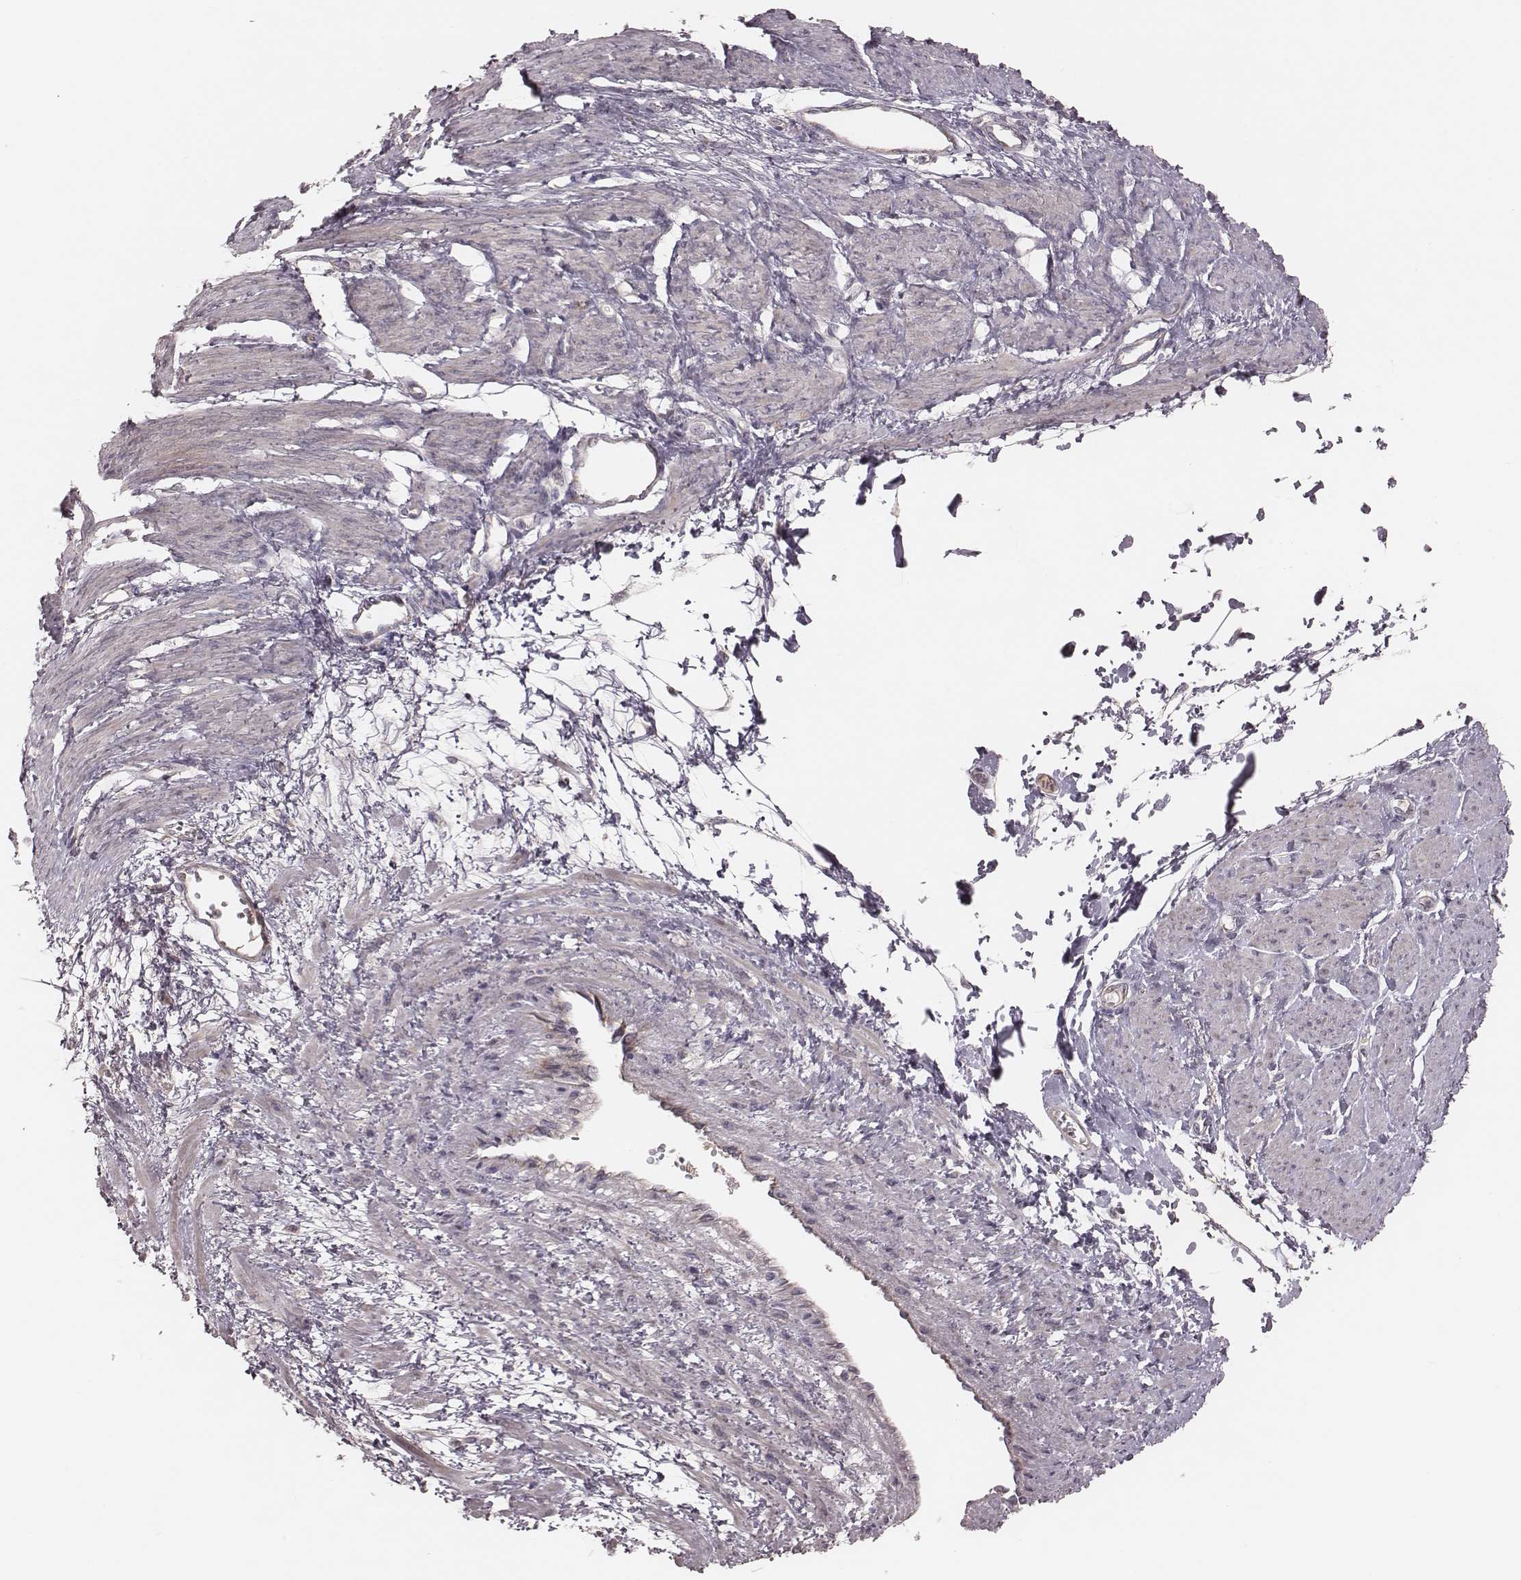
{"staining": {"intensity": "negative", "quantity": "none", "location": "none"}, "tissue": "smooth muscle", "cell_type": "Smooth muscle cells", "image_type": "normal", "snomed": [{"axis": "morphology", "description": "Normal tissue, NOS"}, {"axis": "topography", "description": "Smooth muscle"}, {"axis": "topography", "description": "Uterus"}], "caption": "The image reveals no staining of smooth muscle cells in unremarkable smooth muscle.", "gene": "MRPS27", "patient": {"sex": "female", "age": 39}}